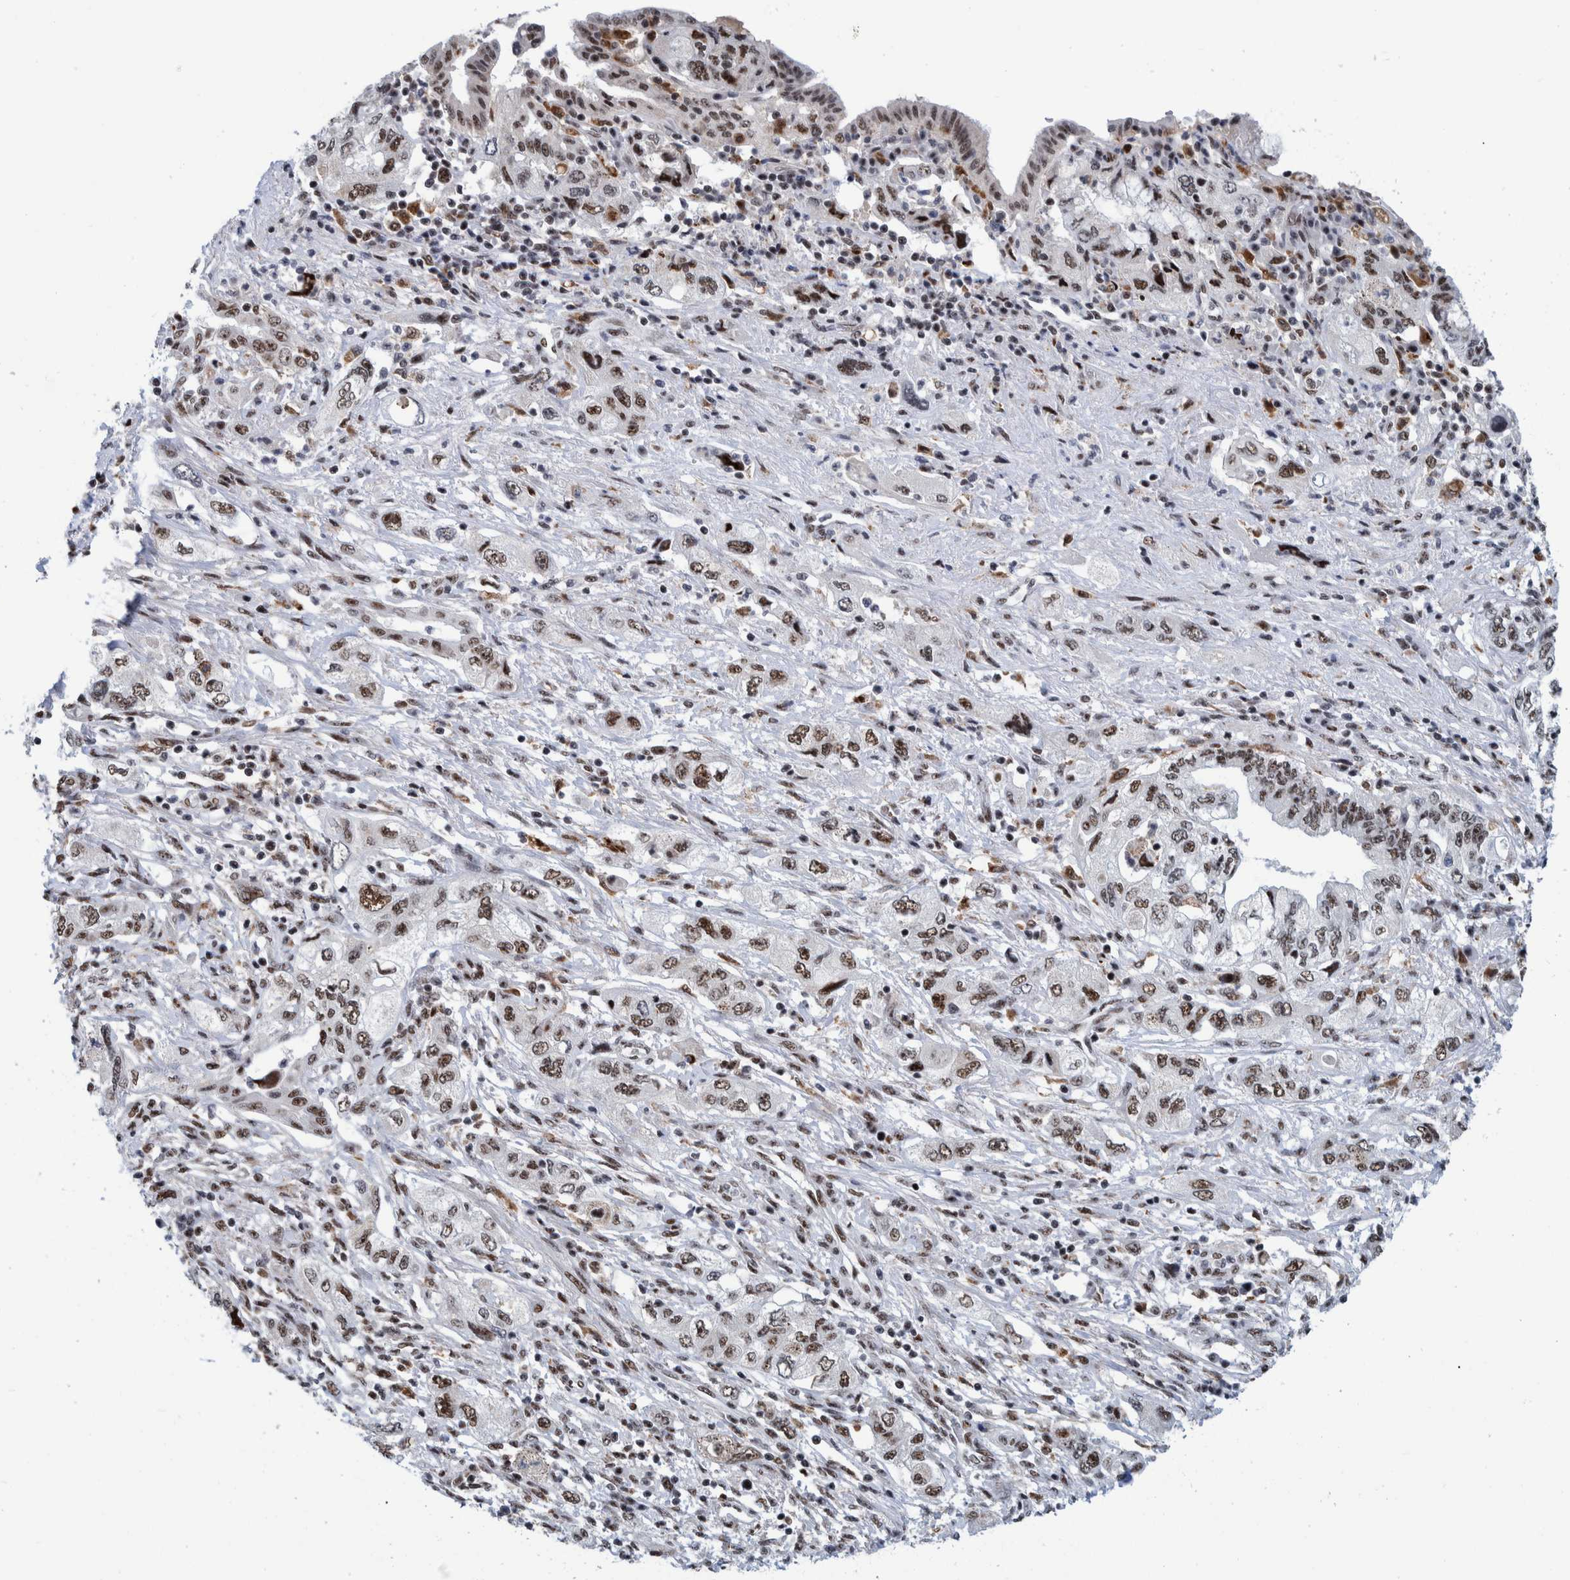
{"staining": {"intensity": "moderate", "quantity": ">75%", "location": "nuclear"}, "tissue": "pancreatic cancer", "cell_type": "Tumor cells", "image_type": "cancer", "snomed": [{"axis": "morphology", "description": "Adenocarcinoma, NOS"}, {"axis": "topography", "description": "Pancreas"}], "caption": "Brown immunohistochemical staining in human pancreatic cancer (adenocarcinoma) shows moderate nuclear positivity in approximately >75% of tumor cells.", "gene": "EFTUD2", "patient": {"sex": "female", "age": 73}}